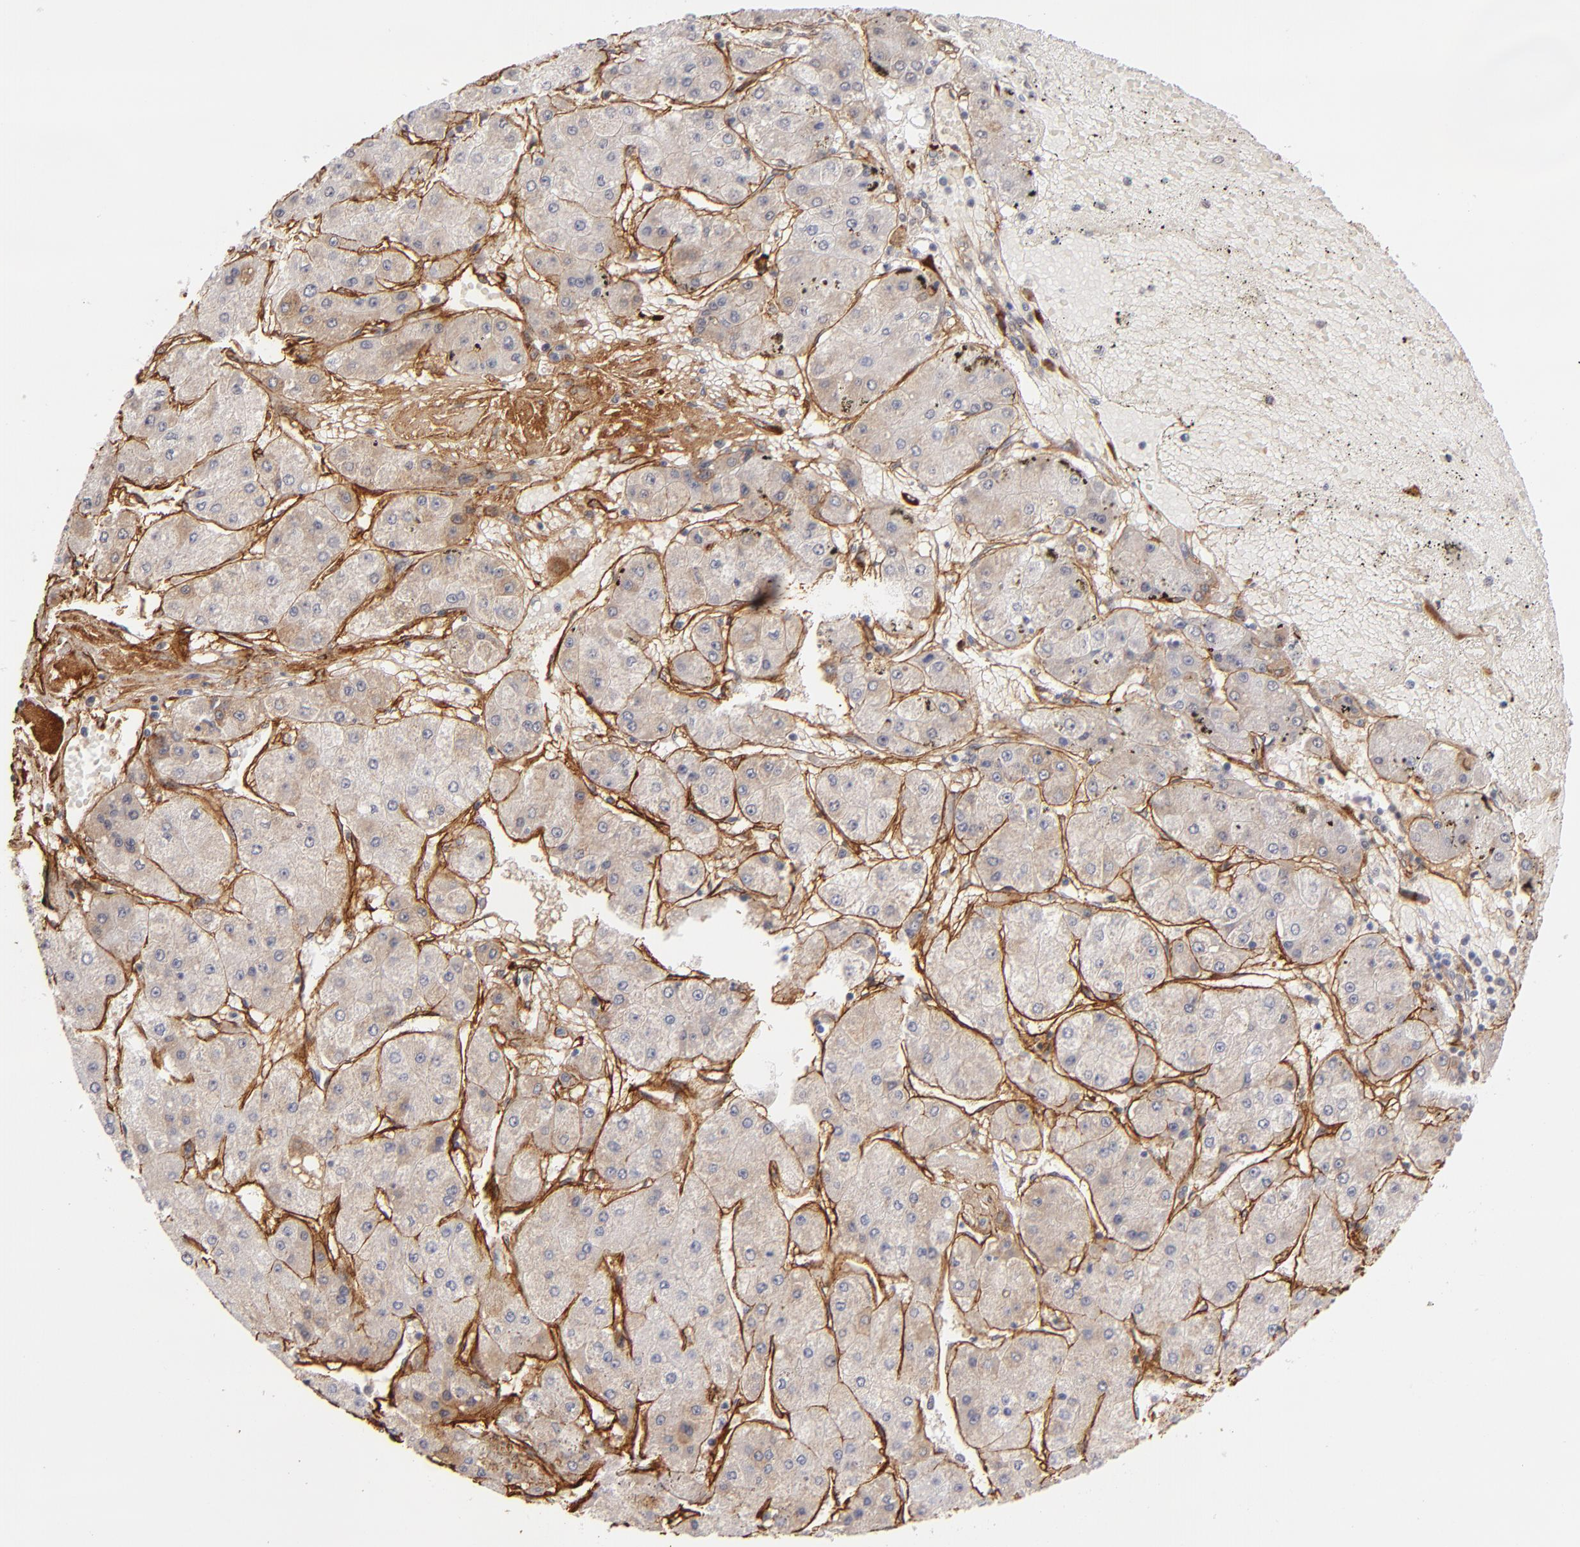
{"staining": {"intensity": "weak", "quantity": "25%-75%", "location": "cytoplasmic/membranous"}, "tissue": "liver cancer", "cell_type": "Tumor cells", "image_type": "cancer", "snomed": [{"axis": "morphology", "description": "Carcinoma, Hepatocellular, NOS"}, {"axis": "topography", "description": "Liver"}], "caption": "Immunohistochemistry (DAB) staining of human liver cancer exhibits weak cytoplasmic/membranous protein expression in about 25%-75% of tumor cells. The staining was performed using DAB to visualize the protein expression in brown, while the nuclei were stained in blue with hematoxylin (Magnification: 20x).", "gene": "LAMC1", "patient": {"sex": "female", "age": 52}}